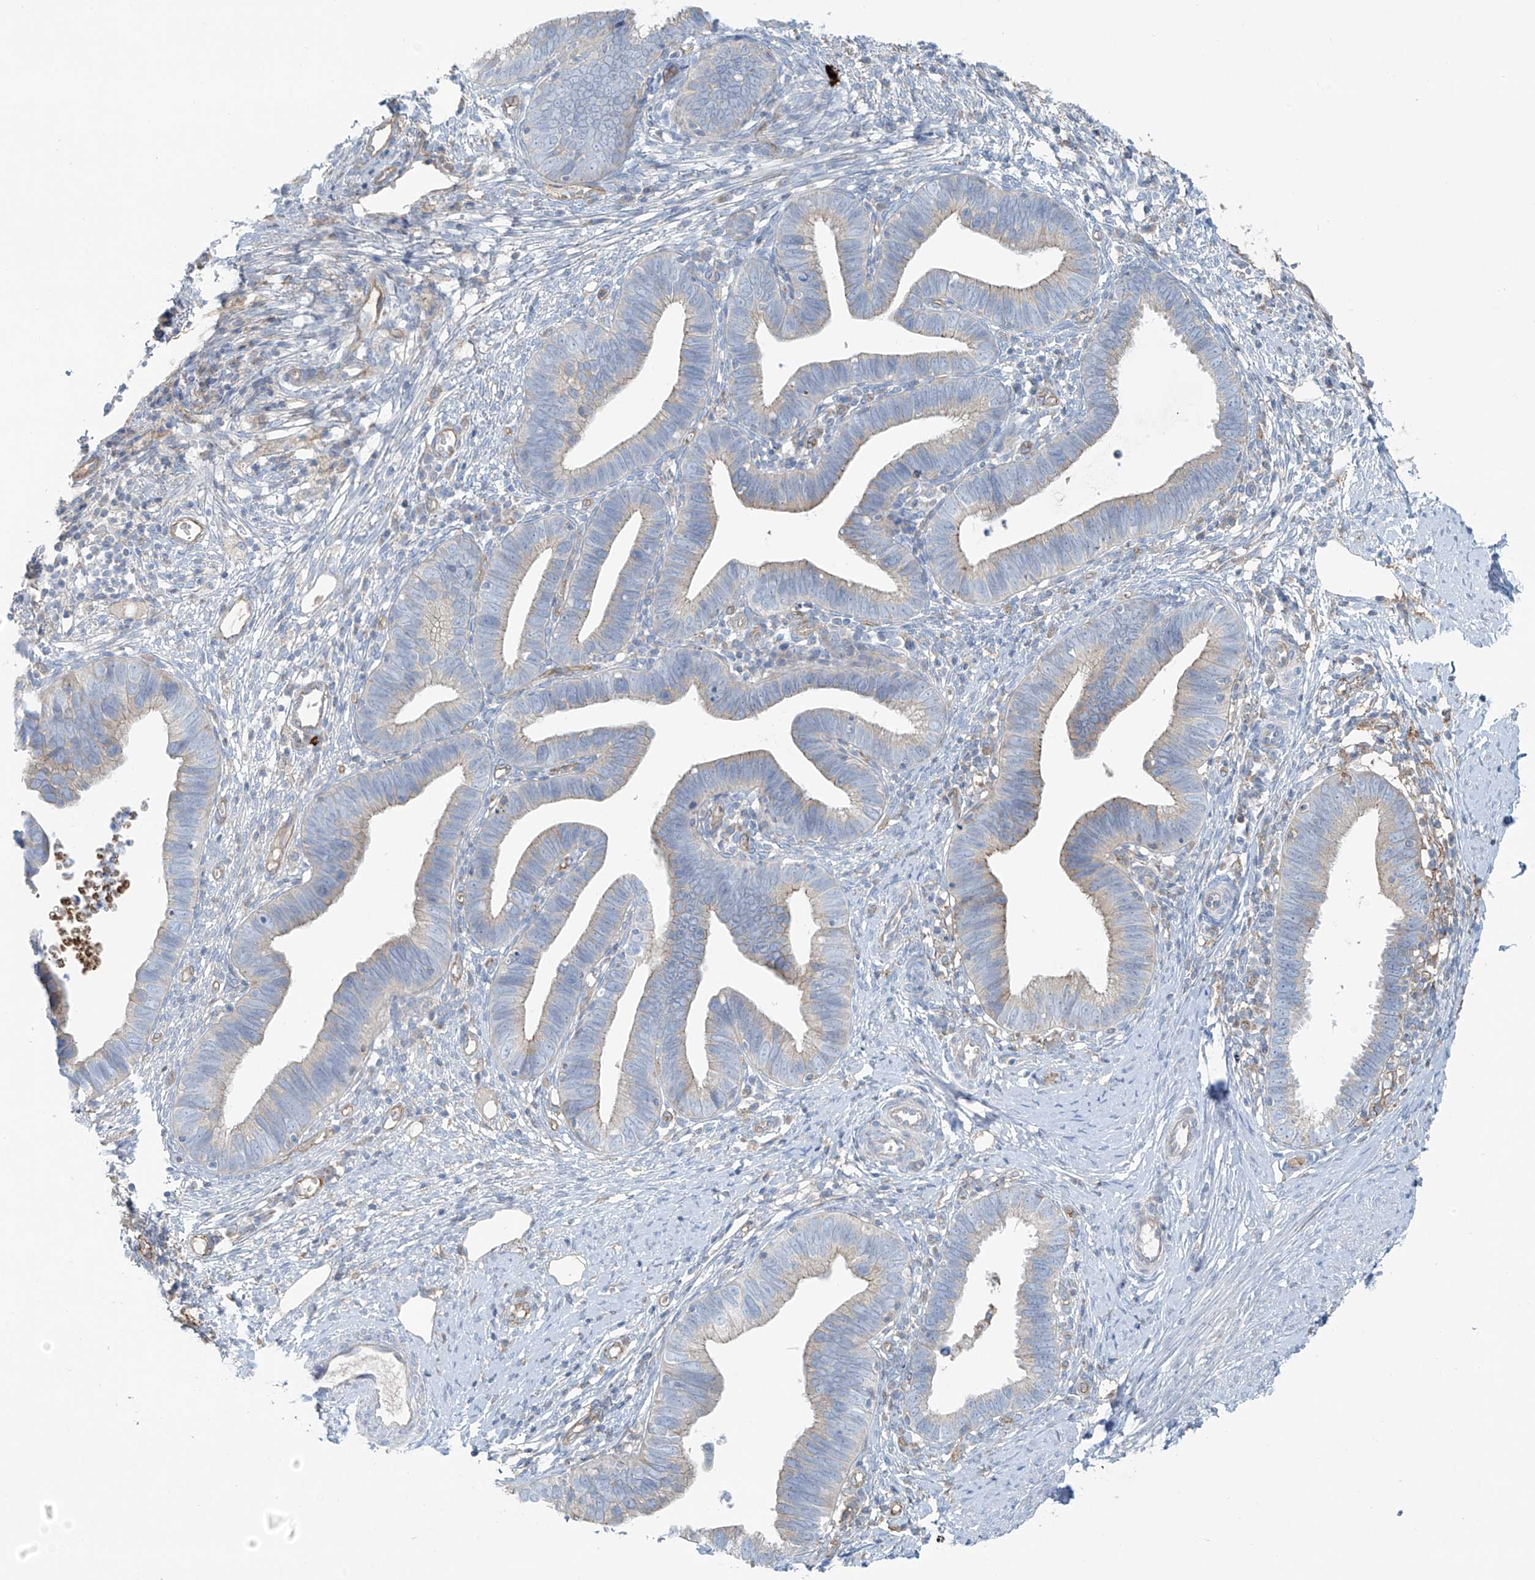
{"staining": {"intensity": "weak", "quantity": "25%-75%", "location": "cytoplasmic/membranous"}, "tissue": "cervical cancer", "cell_type": "Tumor cells", "image_type": "cancer", "snomed": [{"axis": "morphology", "description": "Adenocarcinoma, NOS"}, {"axis": "topography", "description": "Cervix"}], "caption": "IHC (DAB (3,3'-diaminobenzidine)) staining of human cervical cancer (adenocarcinoma) demonstrates weak cytoplasmic/membranous protein expression in approximately 25%-75% of tumor cells.", "gene": "VAMP5", "patient": {"sex": "female", "age": 36}}